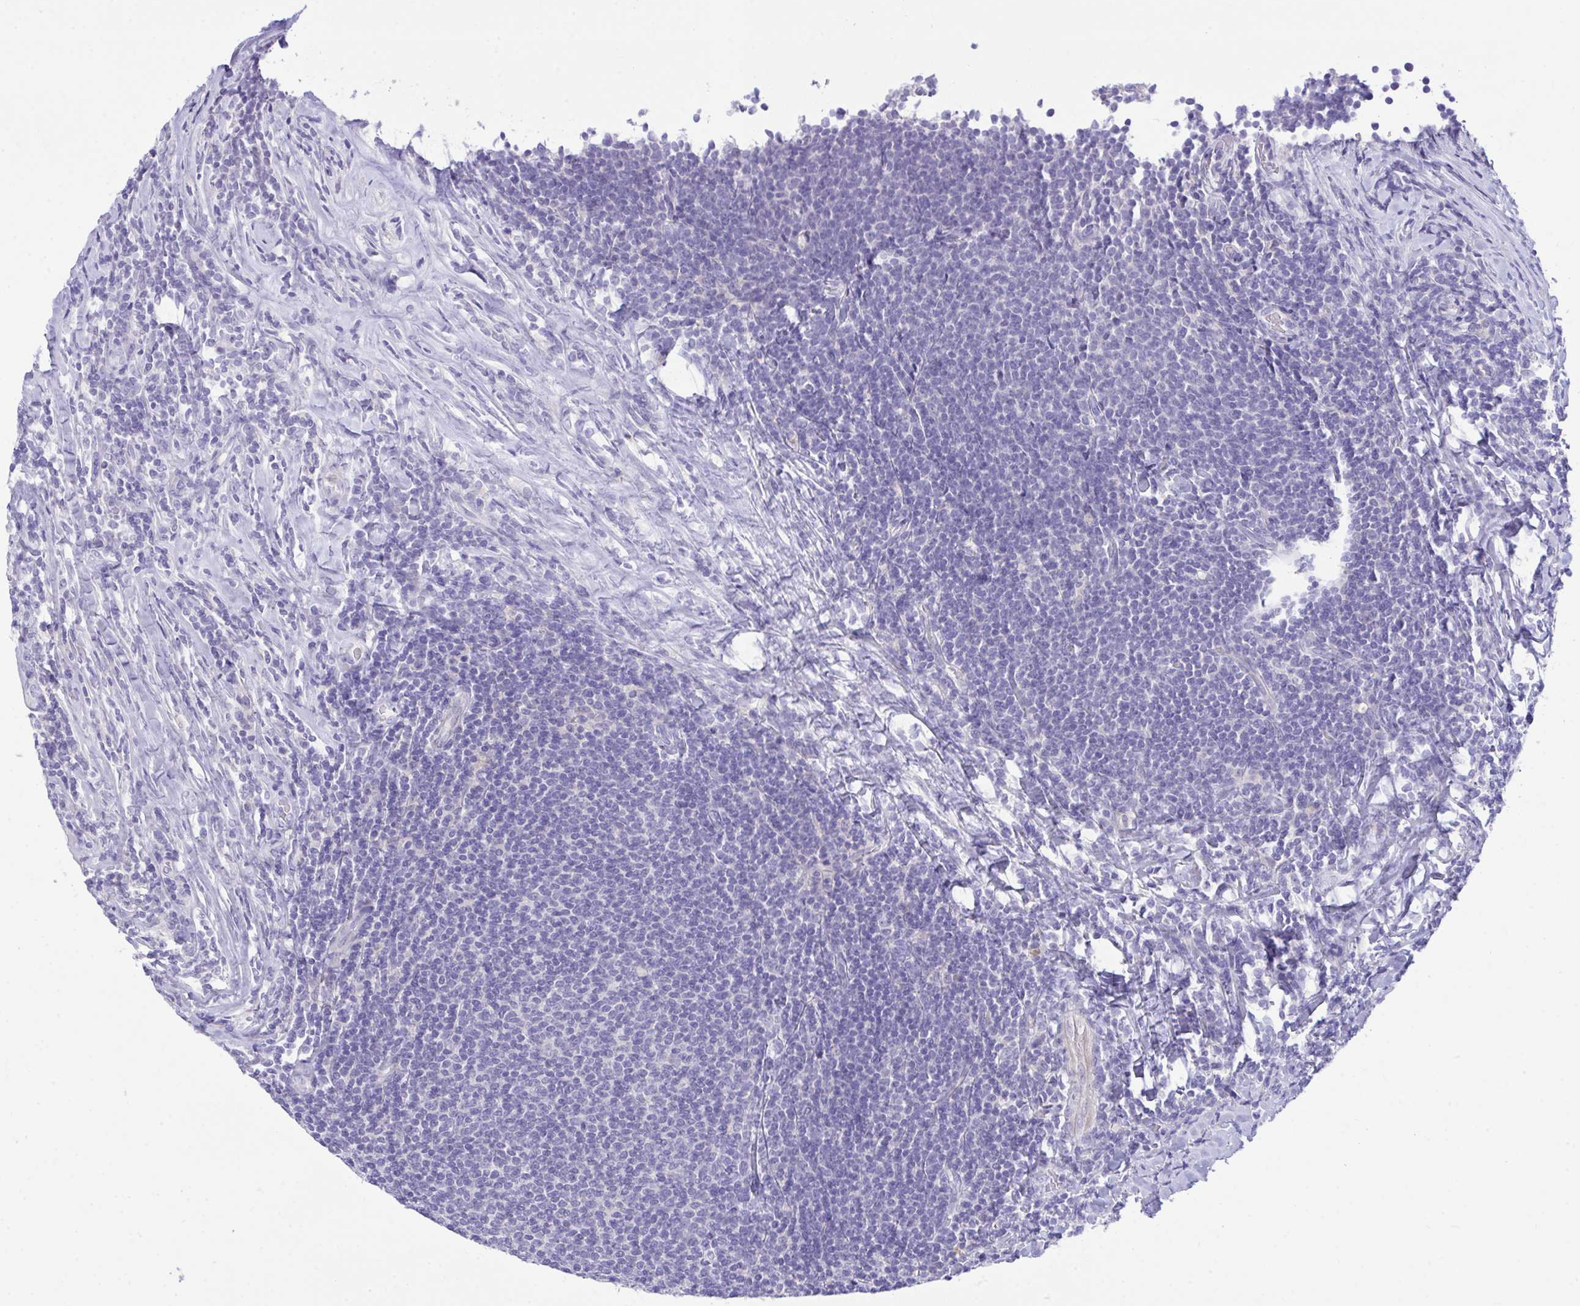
{"staining": {"intensity": "negative", "quantity": "none", "location": "none"}, "tissue": "lymphoma", "cell_type": "Tumor cells", "image_type": "cancer", "snomed": [{"axis": "morphology", "description": "Malignant lymphoma, non-Hodgkin's type, Low grade"}, {"axis": "topography", "description": "Lymph node"}], "caption": "Tumor cells are negative for protein expression in human lymphoma.", "gene": "PLEKHH1", "patient": {"sex": "male", "age": 52}}